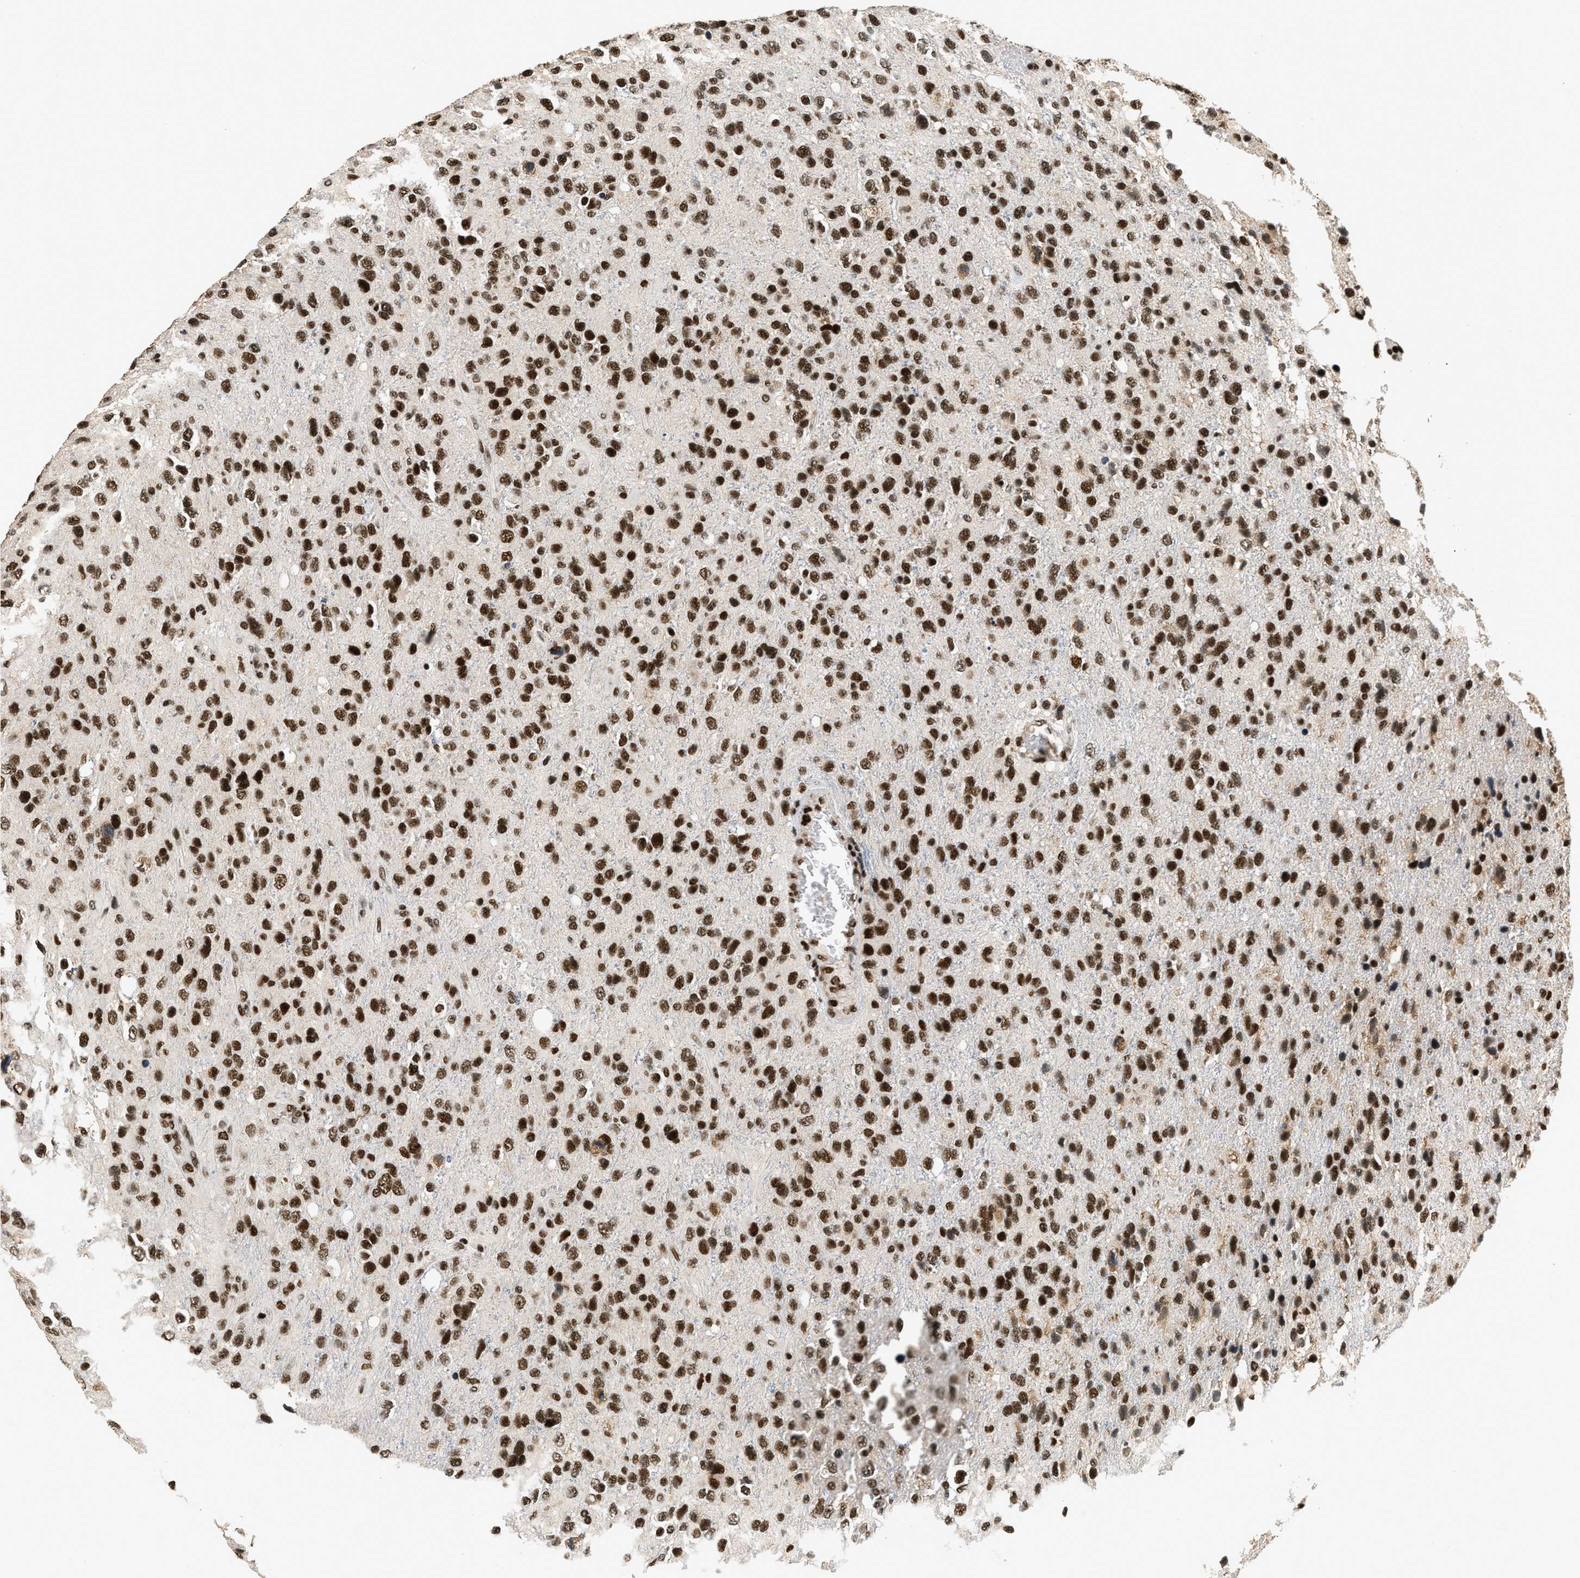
{"staining": {"intensity": "strong", "quantity": ">75%", "location": "nuclear"}, "tissue": "glioma", "cell_type": "Tumor cells", "image_type": "cancer", "snomed": [{"axis": "morphology", "description": "Glioma, malignant, High grade"}, {"axis": "topography", "description": "Brain"}], "caption": "High-grade glioma (malignant) tissue displays strong nuclear positivity in approximately >75% of tumor cells, visualized by immunohistochemistry. (DAB (3,3'-diaminobenzidine) IHC, brown staining for protein, blue staining for nuclei).", "gene": "SMARCB1", "patient": {"sex": "female", "age": 58}}